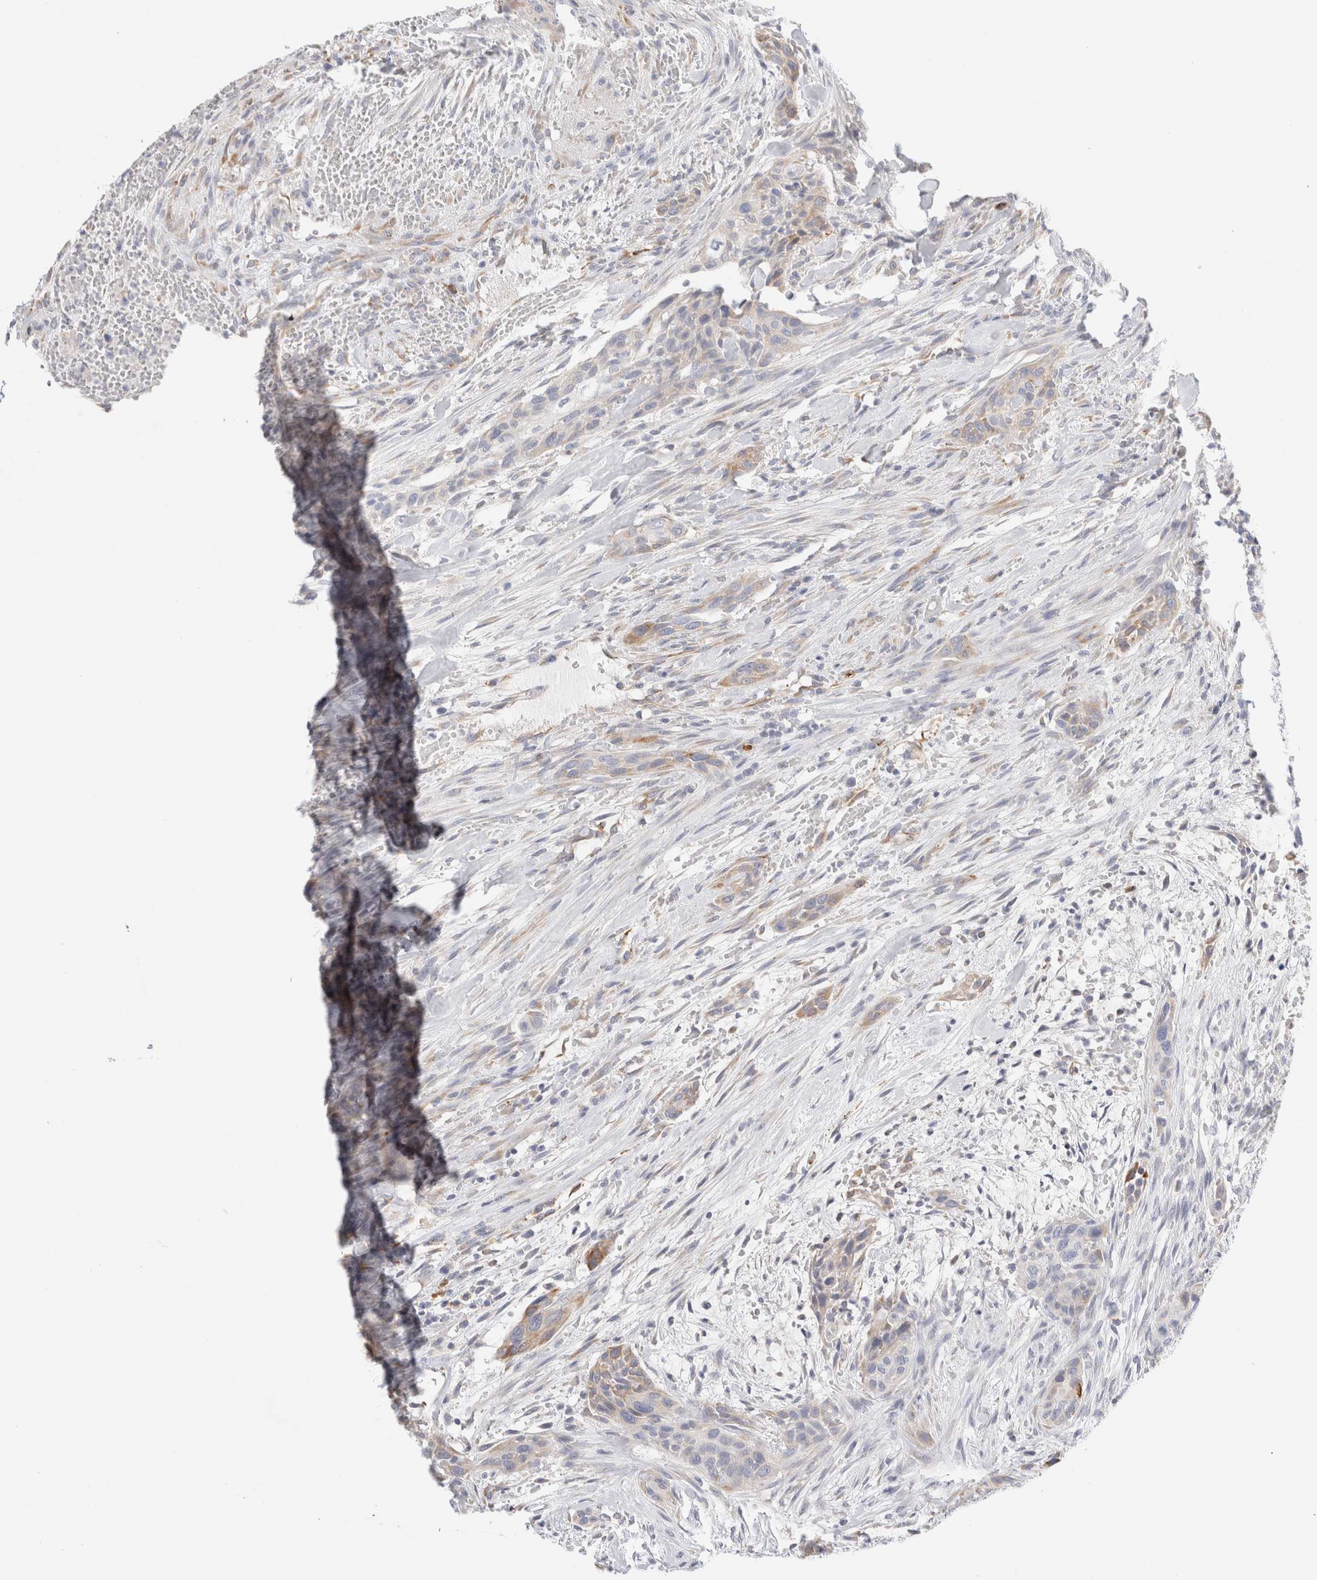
{"staining": {"intensity": "negative", "quantity": "none", "location": "none"}, "tissue": "urothelial cancer", "cell_type": "Tumor cells", "image_type": "cancer", "snomed": [{"axis": "morphology", "description": "Urothelial carcinoma, High grade"}, {"axis": "topography", "description": "Urinary bladder"}], "caption": "This is an immunohistochemistry histopathology image of human urothelial cancer. There is no positivity in tumor cells.", "gene": "CSK", "patient": {"sex": "male", "age": 35}}